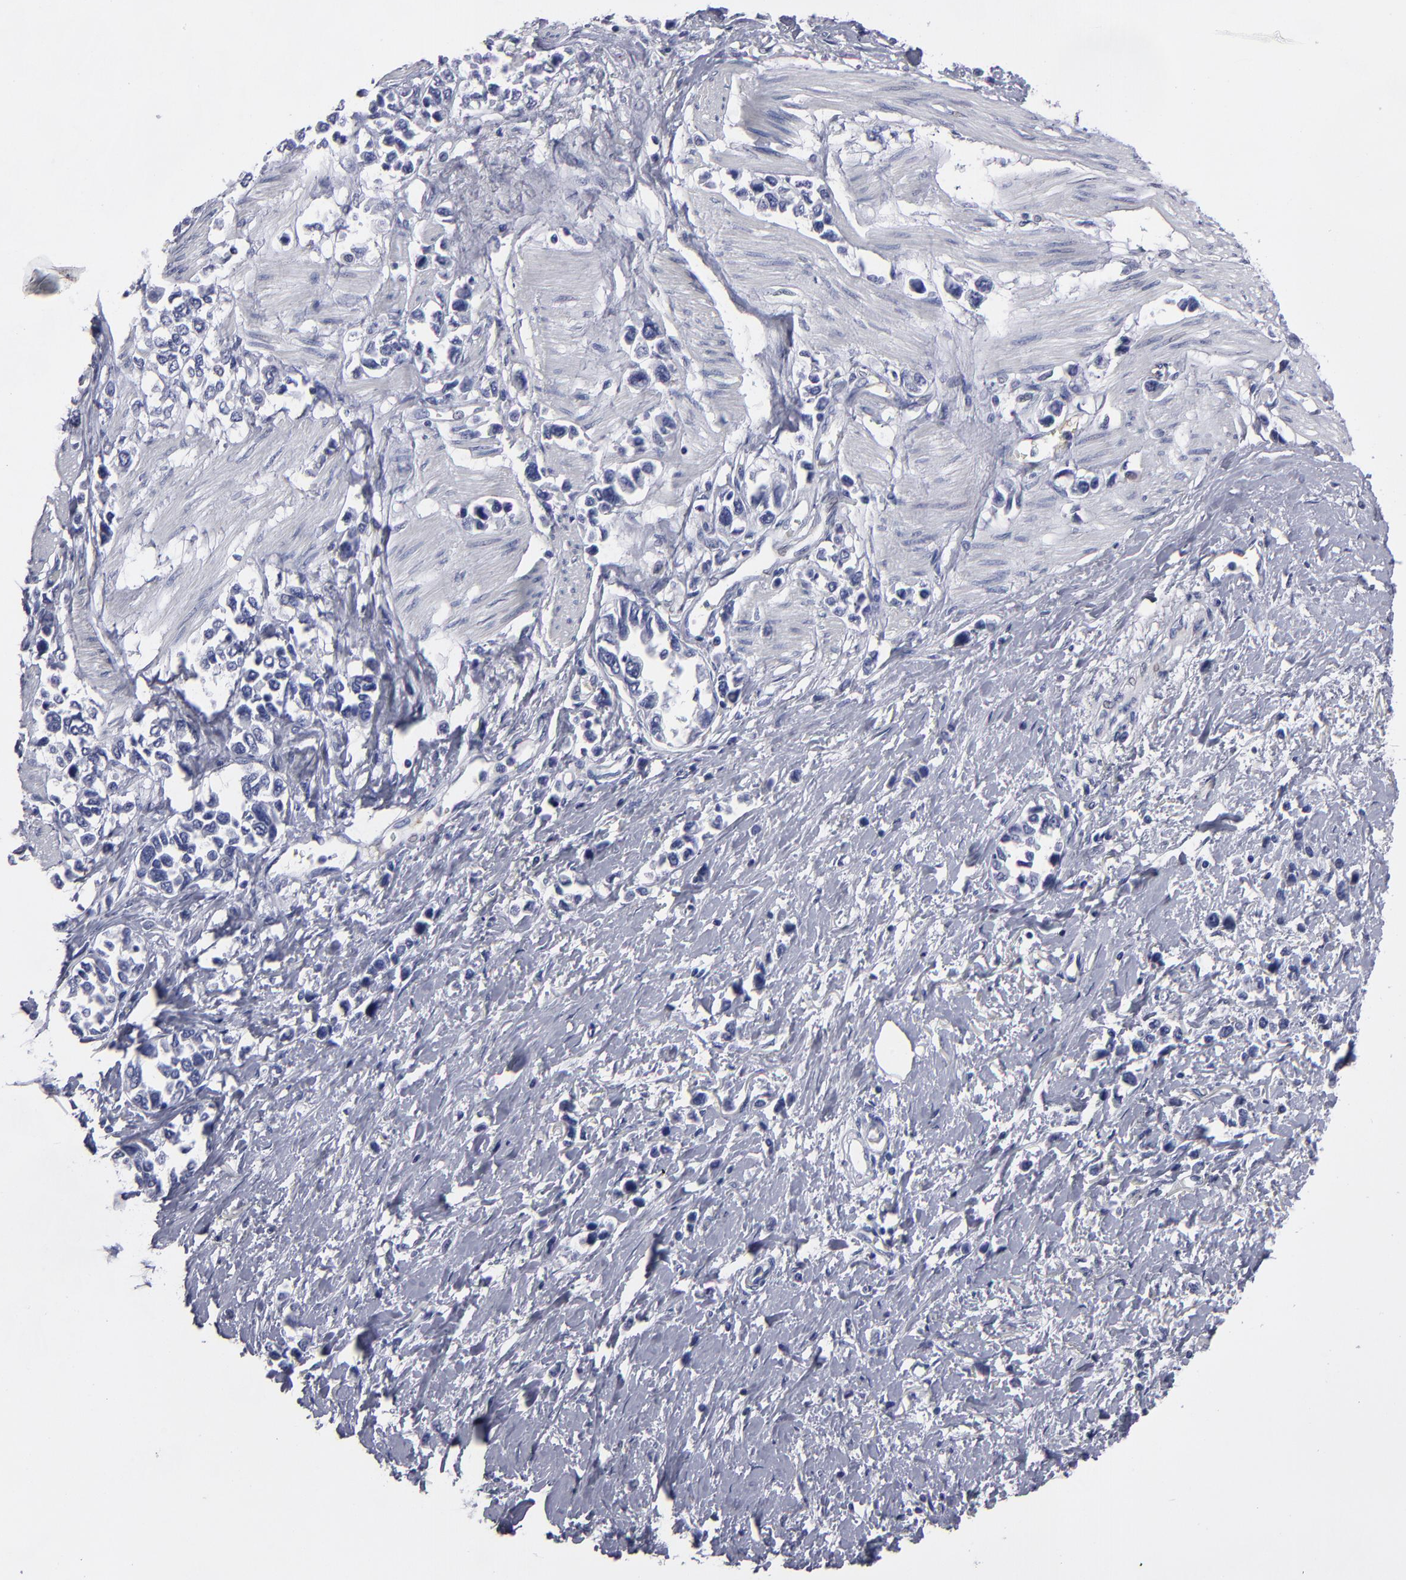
{"staining": {"intensity": "negative", "quantity": "none", "location": "none"}, "tissue": "stomach cancer", "cell_type": "Tumor cells", "image_type": "cancer", "snomed": [{"axis": "morphology", "description": "Adenocarcinoma, NOS"}, {"axis": "topography", "description": "Stomach, upper"}], "caption": "A micrograph of stomach cancer stained for a protein reveals no brown staining in tumor cells.", "gene": "CADM3", "patient": {"sex": "male", "age": 76}}